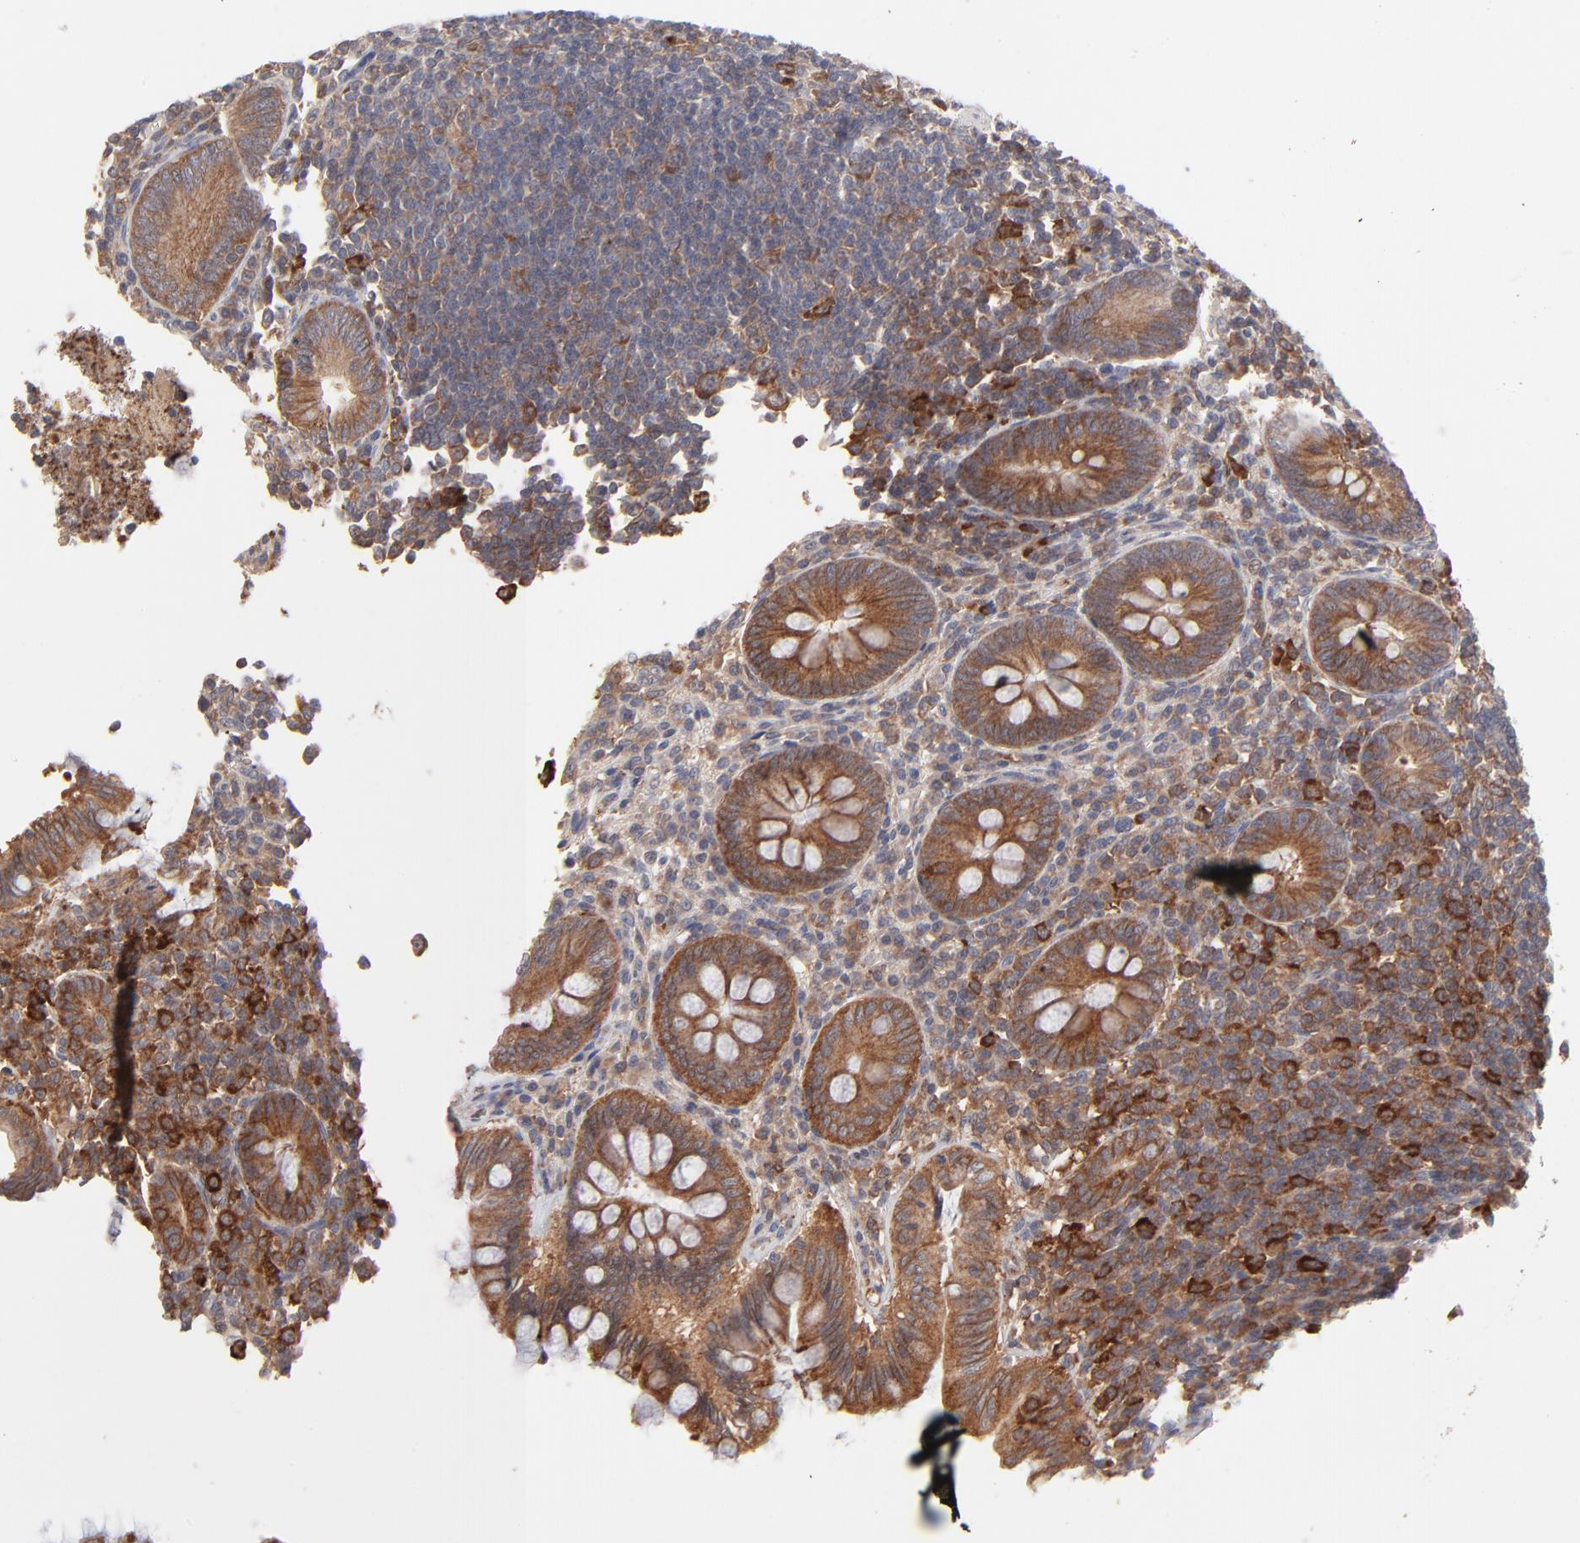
{"staining": {"intensity": "moderate", "quantity": ">75%", "location": "cytoplasmic/membranous"}, "tissue": "appendix", "cell_type": "Glandular cells", "image_type": "normal", "snomed": [{"axis": "morphology", "description": "Normal tissue, NOS"}, {"axis": "topography", "description": "Appendix"}], "caption": "Protein staining of unremarkable appendix reveals moderate cytoplasmic/membranous positivity in approximately >75% of glandular cells. (Brightfield microscopy of DAB IHC at high magnification).", "gene": "IVNS1ABP", "patient": {"sex": "female", "age": 66}}